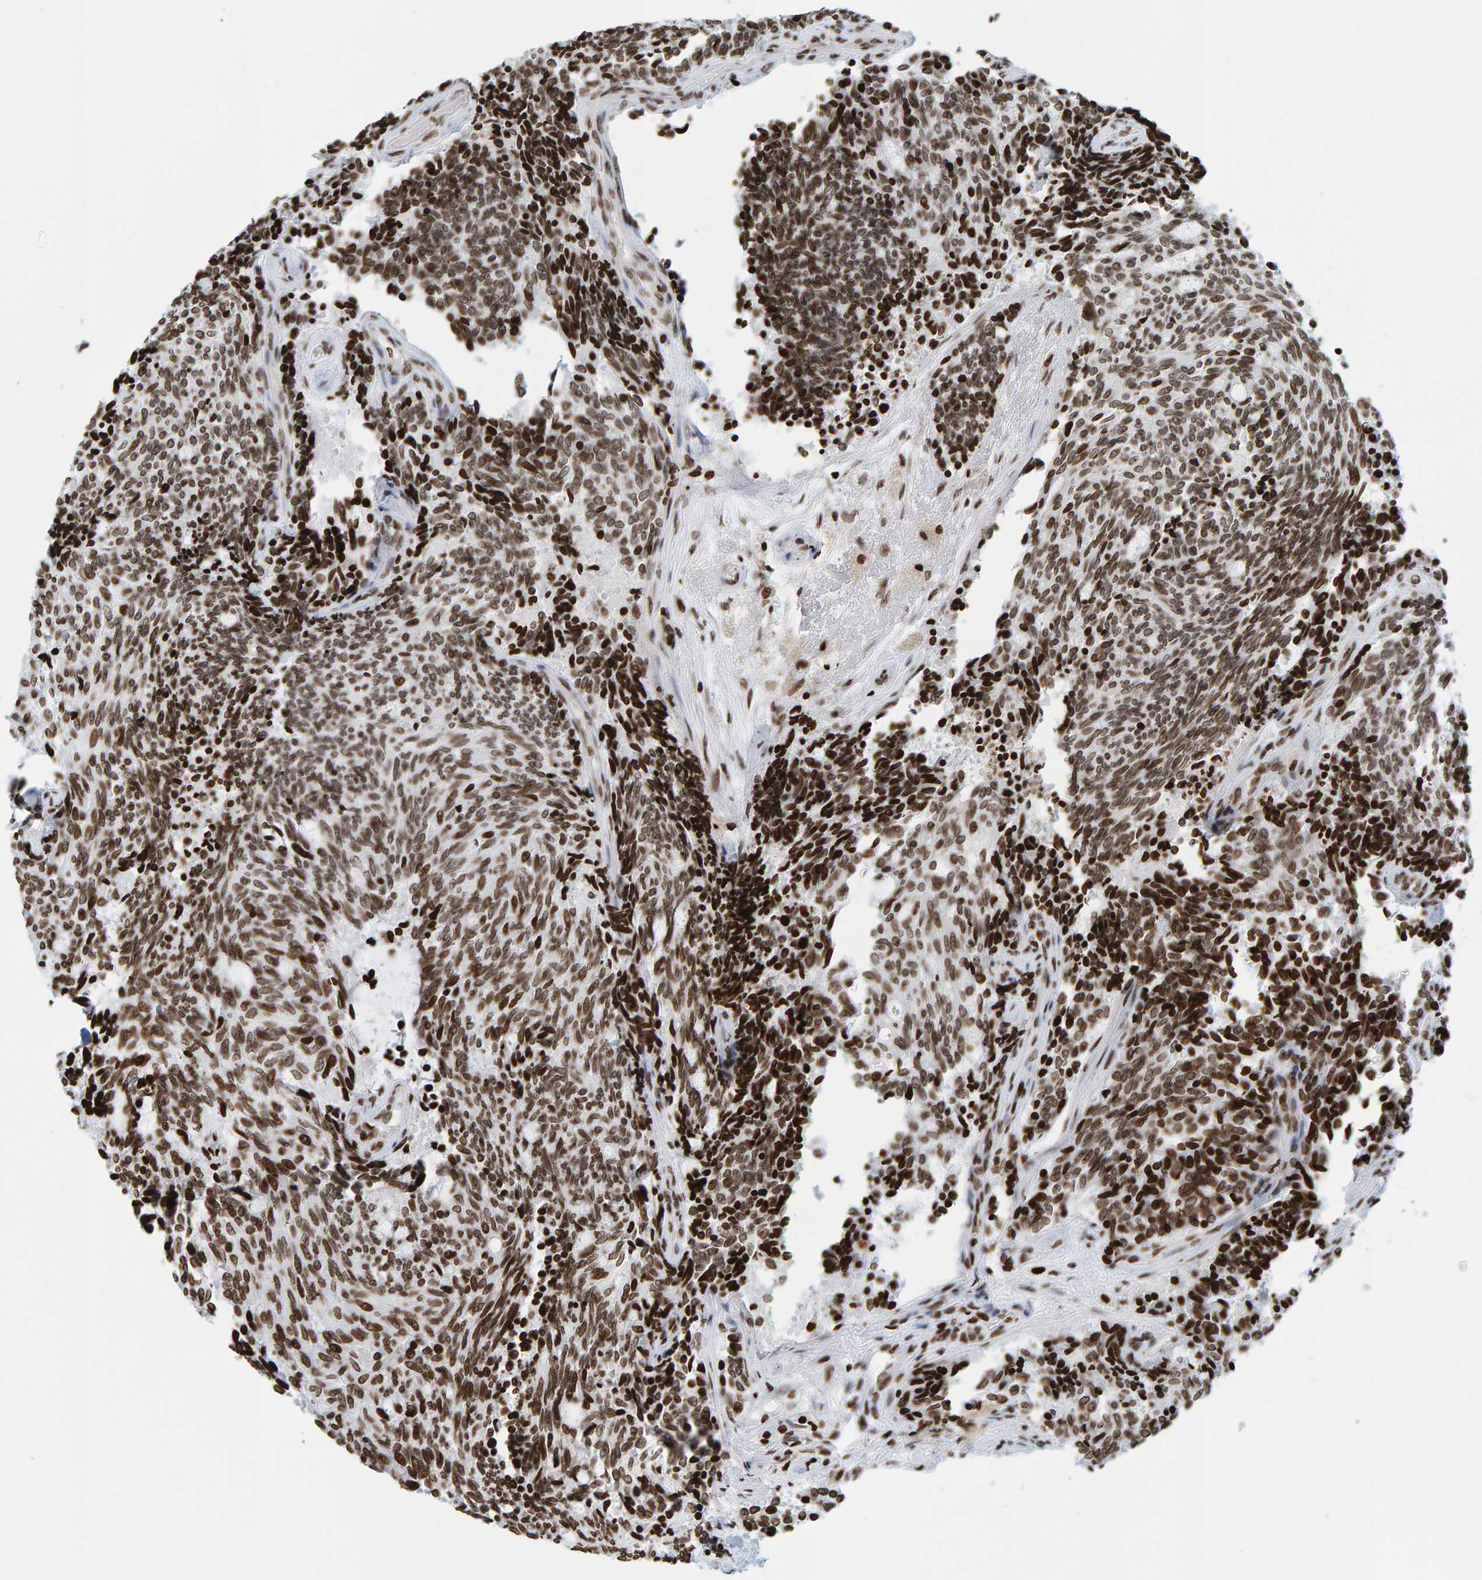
{"staining": {"intensity": "moderate", "quantity": ">75%", "location": "nuclear"}, "tissue": "carcinoid", "cell_type": "Tumor cells", "image_type": "cancer", "snomed": [{"axis": "morphology", "description": "Carcinoid, malignant, NOS"}, {"axis": "topography", "description": "Pancreas"}], "caption": "Immunohistochemical staining of human carcinoid (malignant) displays medium levels of moderate nuclear protein positivity in about >75% of tumor cells.", "gene": "BRF2", "patient": {"sex": "female", "age": 54}}